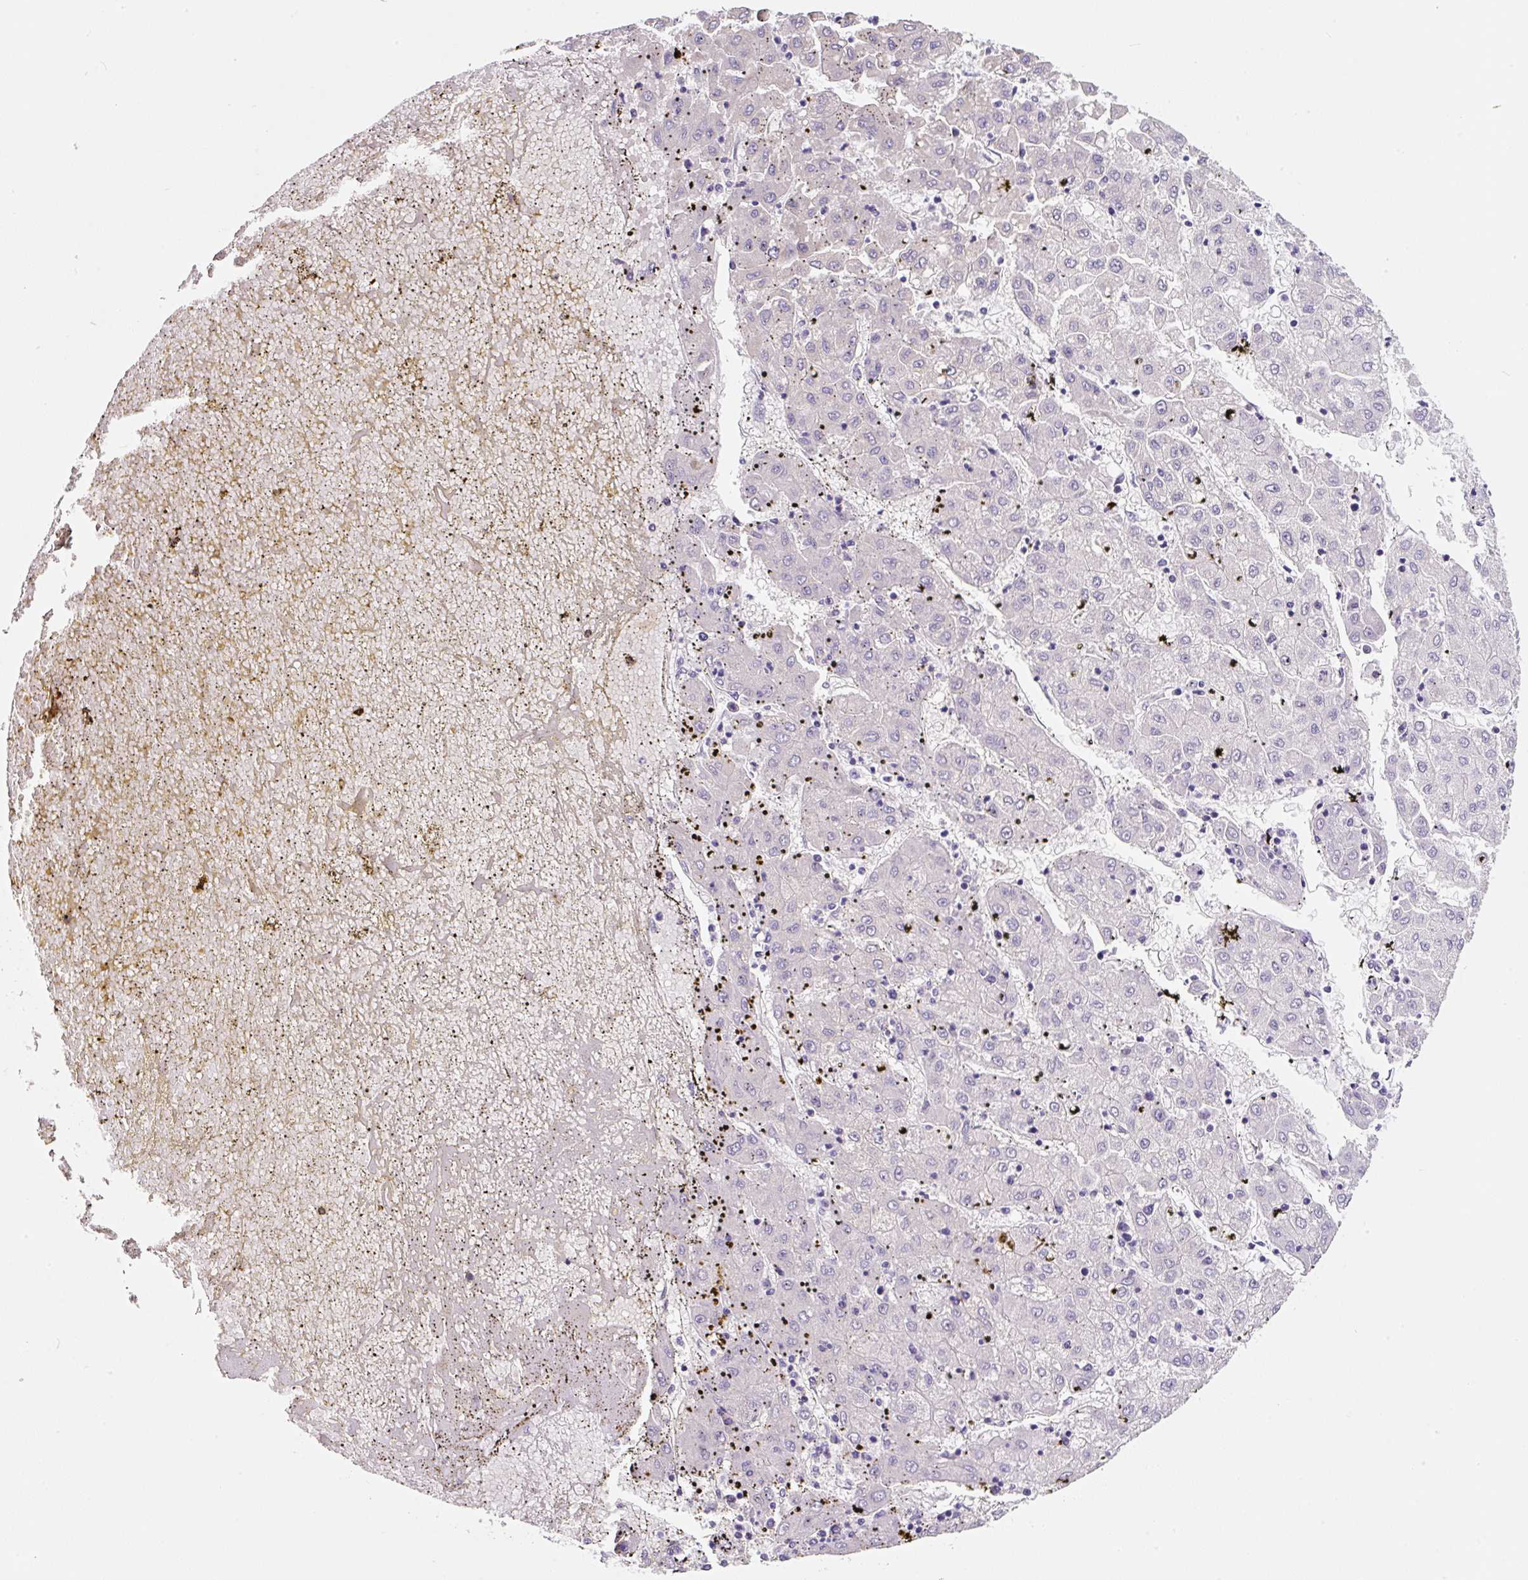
{"staining": {"intensity": "negative", "quantity": "none", "location": "none"}, "tissue": "liver cancer", "cell_type": "Tumor cells", "image_type": "cancer", "snomed": [{"axis": "morphology", "description": "Carcinoma, Hepatocellular, NOS"}, {"axis": "topography", "description": "Liver"}], "caption": "Immunohistochemical staining of liver cancer (hepatocellular carcinoma) displays no significant staining in tumor cells.", "gene": "SYP", "patient": {"sex": "male", "age": 72}}